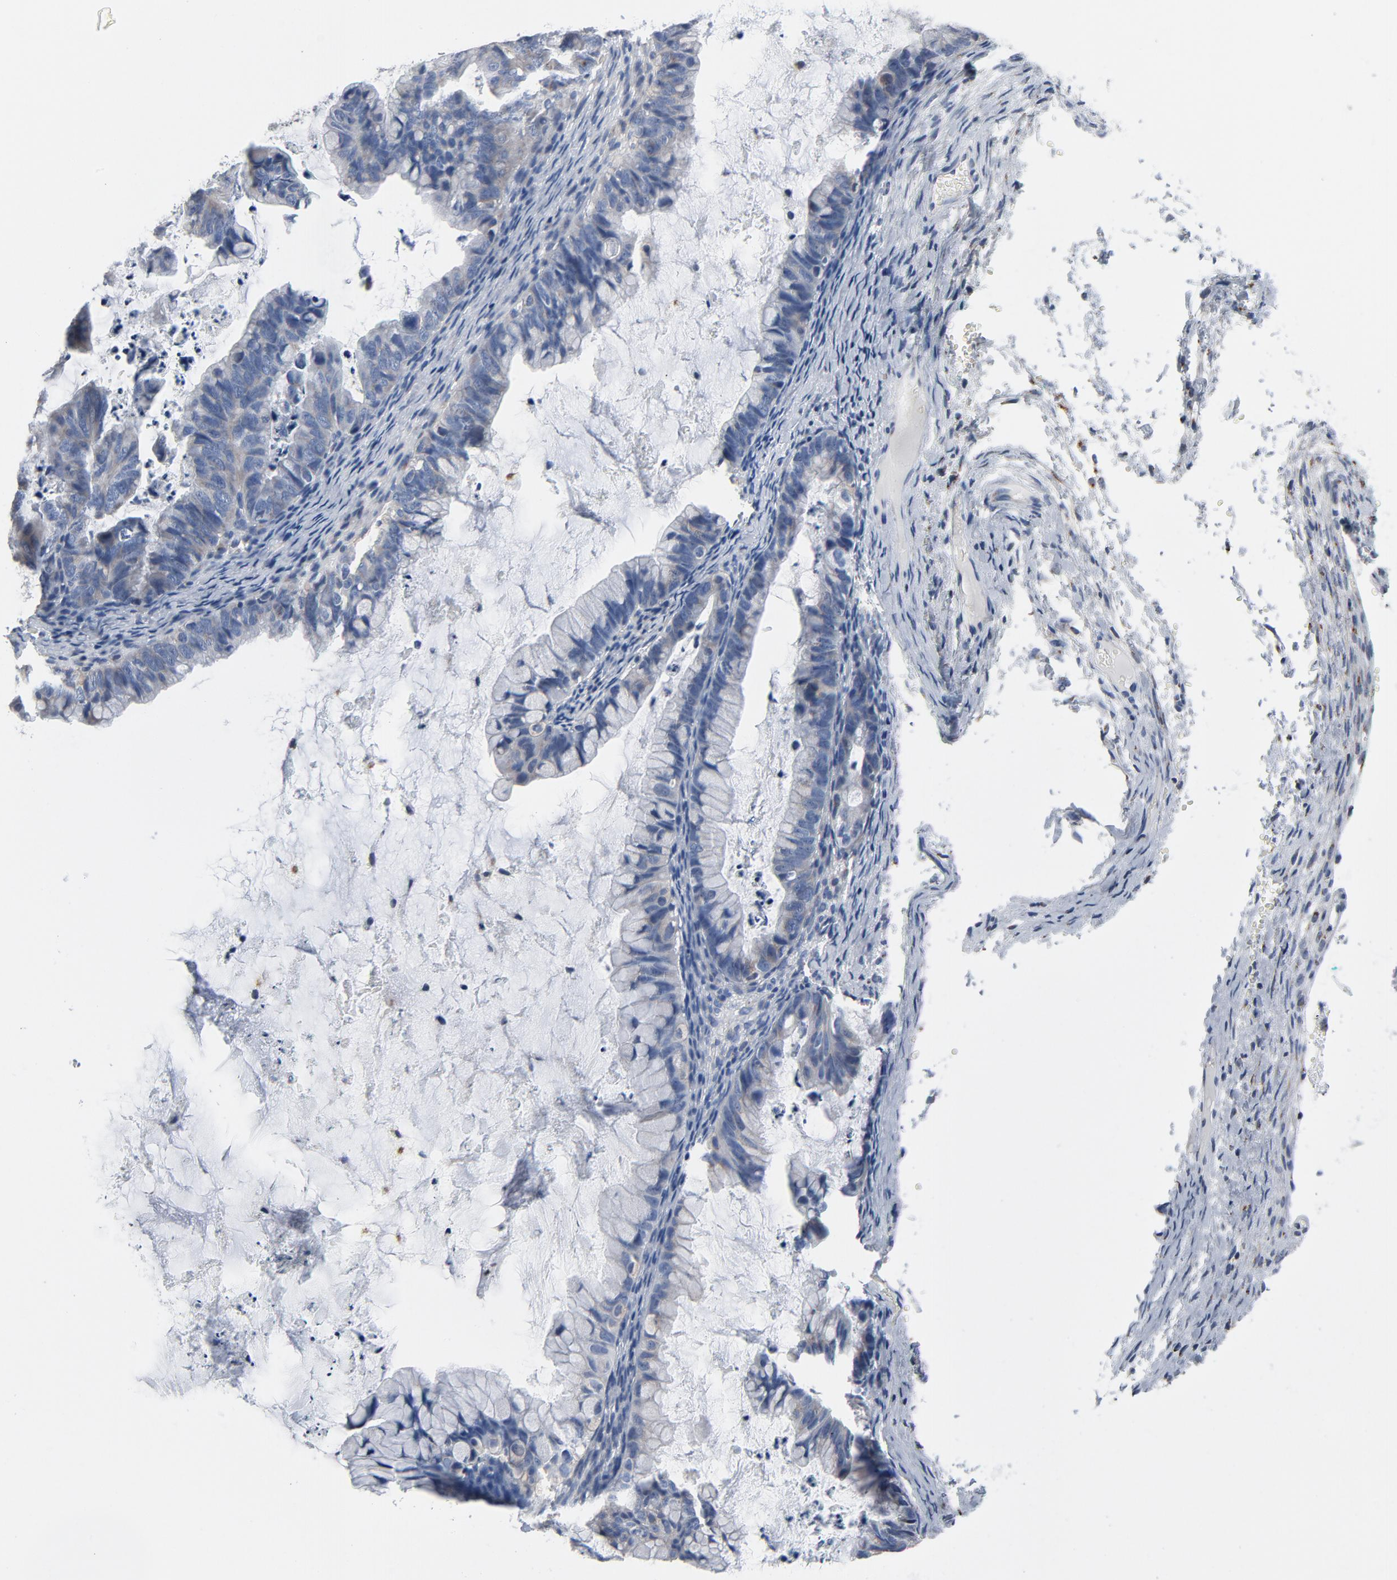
{"staining": {"intensity": "moderate", "quantity": "<25%", "location": "cytoplasmic/membranous"}, "tissue": "ovarian cancer", "cell_type": "Tumor cells", "image_type": "cancer", "snomed": [{"axis": "morphology", "description": "Cystadenocarcinoma, mucinous, NOS"}, {"axis": "topography", "description": "Ovary"}], "caption": "This micrograph displays ovarian mucinous cystadenocarcinoma stained with IHC to label a protein in brown. The cytoplasmic/membranous of tumor cells show moderate positivity for the protein. Nuclei are counter-stained blue.", "gene": "YIPF6", "patient": {"sex": "female", "age": 36}}